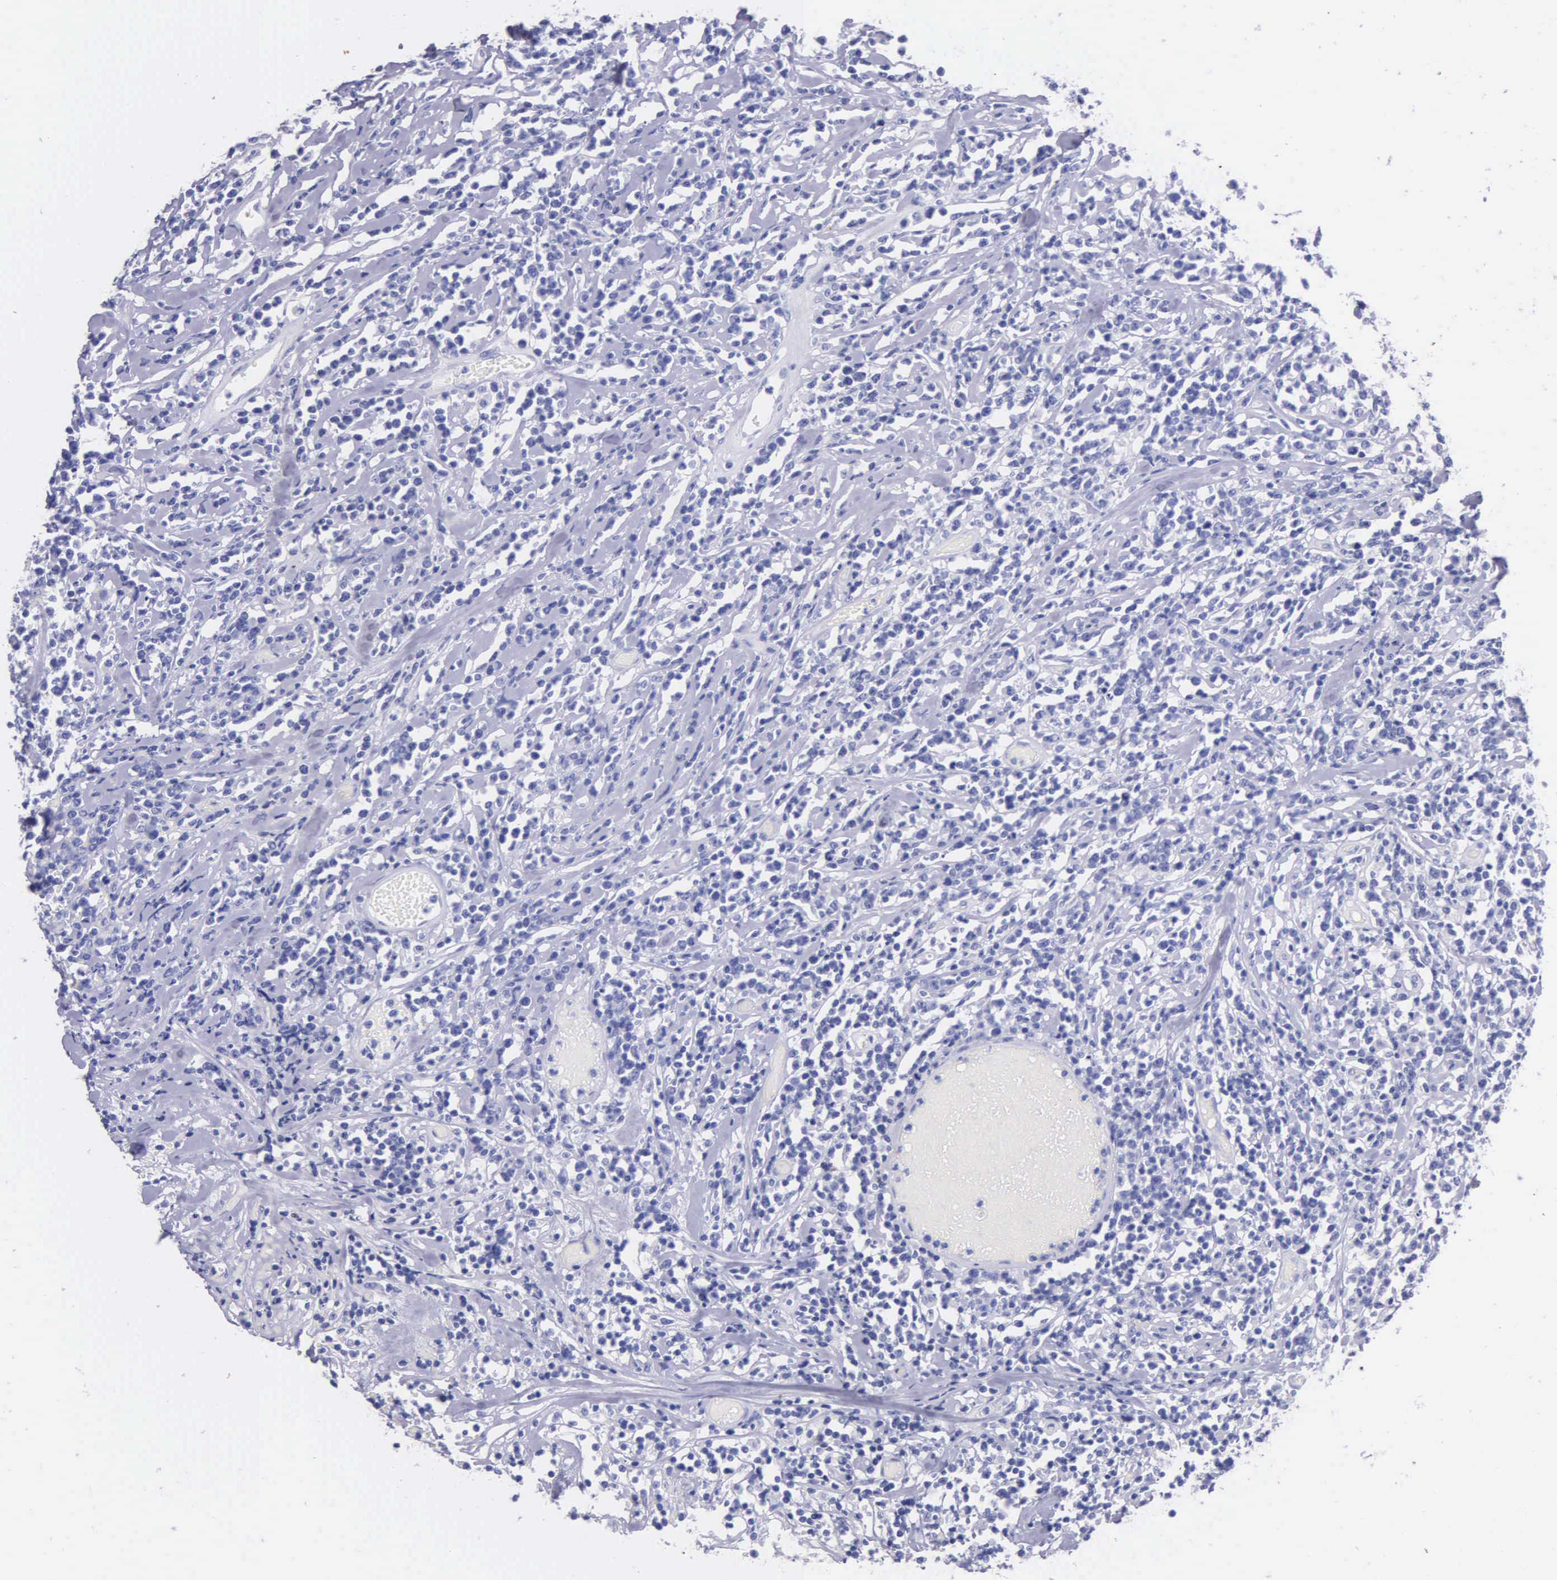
{"staining": {"intensity": "negative", "quantity": "none", "location": "none"}, "tissue": "lymphoma", "cell_type": "Tumor cells", "image_type": "cancer", "snomed": [{"axis": "morphology", "description": "Malignant lymphoma, non-Hodgkin's type, High grade"}, {"axis": "topography", "description": "Colon"}], "caption": "IHC image of neoplastic tissue: lymphoma stained with DAB (3,3'-diaminobenzidine) shows no significant protein staining in tumor cells. (DAB immunohistochemistry (IHC) with hematoxylin counter stain).", "gene": "KLK3", "patient": {"sex": "male", "age": 82}}